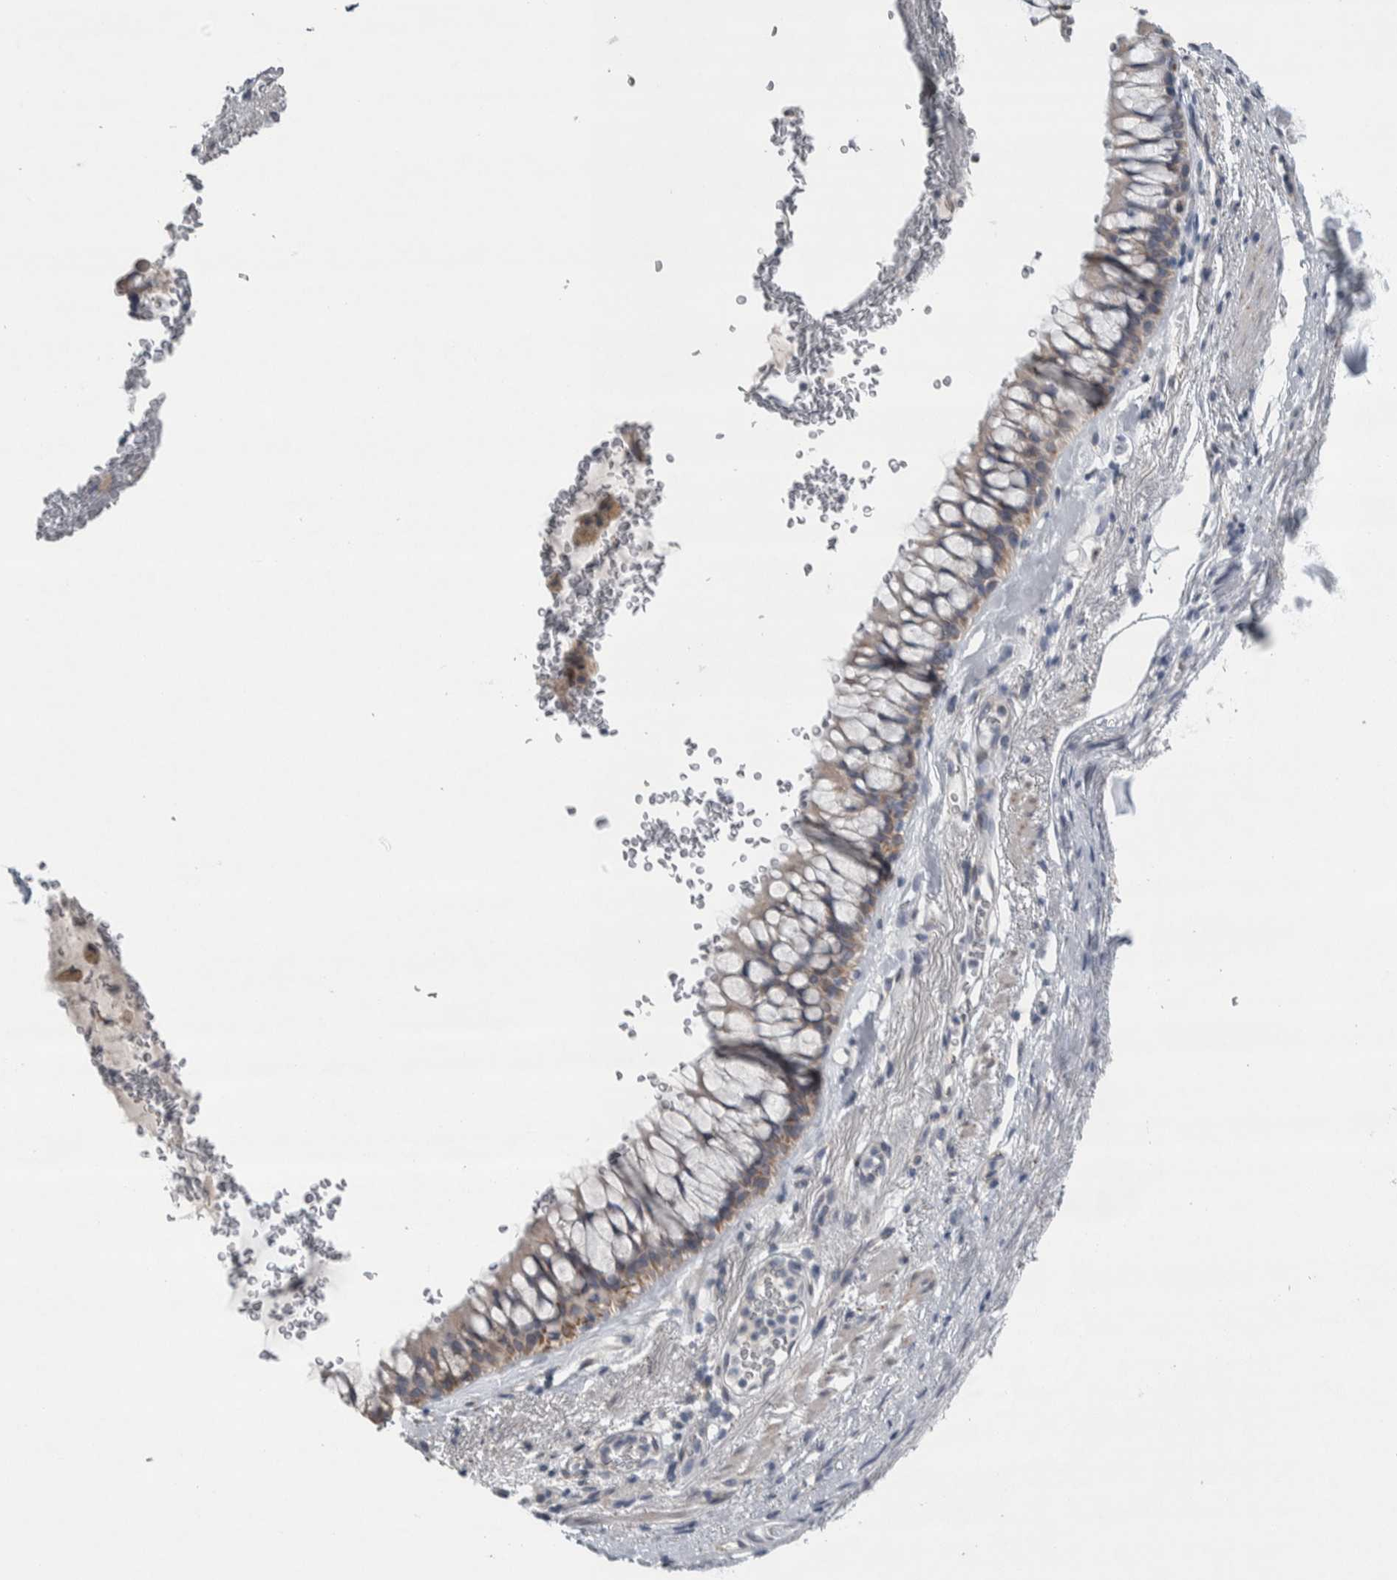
{"staining": {"intensity": "weak", "quantity": ">75%", "location": "cytoplasmic/membranous"}, "tissue": "bronchus", "cell_type": "Respiratory epithelial cells", "image_type": "normal", "snomed": [{"axis": "morphology", "description": "Normal tissue, NOS"}, {"axis": "topography", "description": "Cartilage tissue"}, {"axis": "topography", "description": "Bronchus"}], "caption": "Brown immunohistochemical staining in benign bronchus shows weak cytoplasmic/membranous expression in about >75% of respiratory epithelial cells.", "gene": "SIGMAR1", "patient": {"sex": "female", "age": 53}}